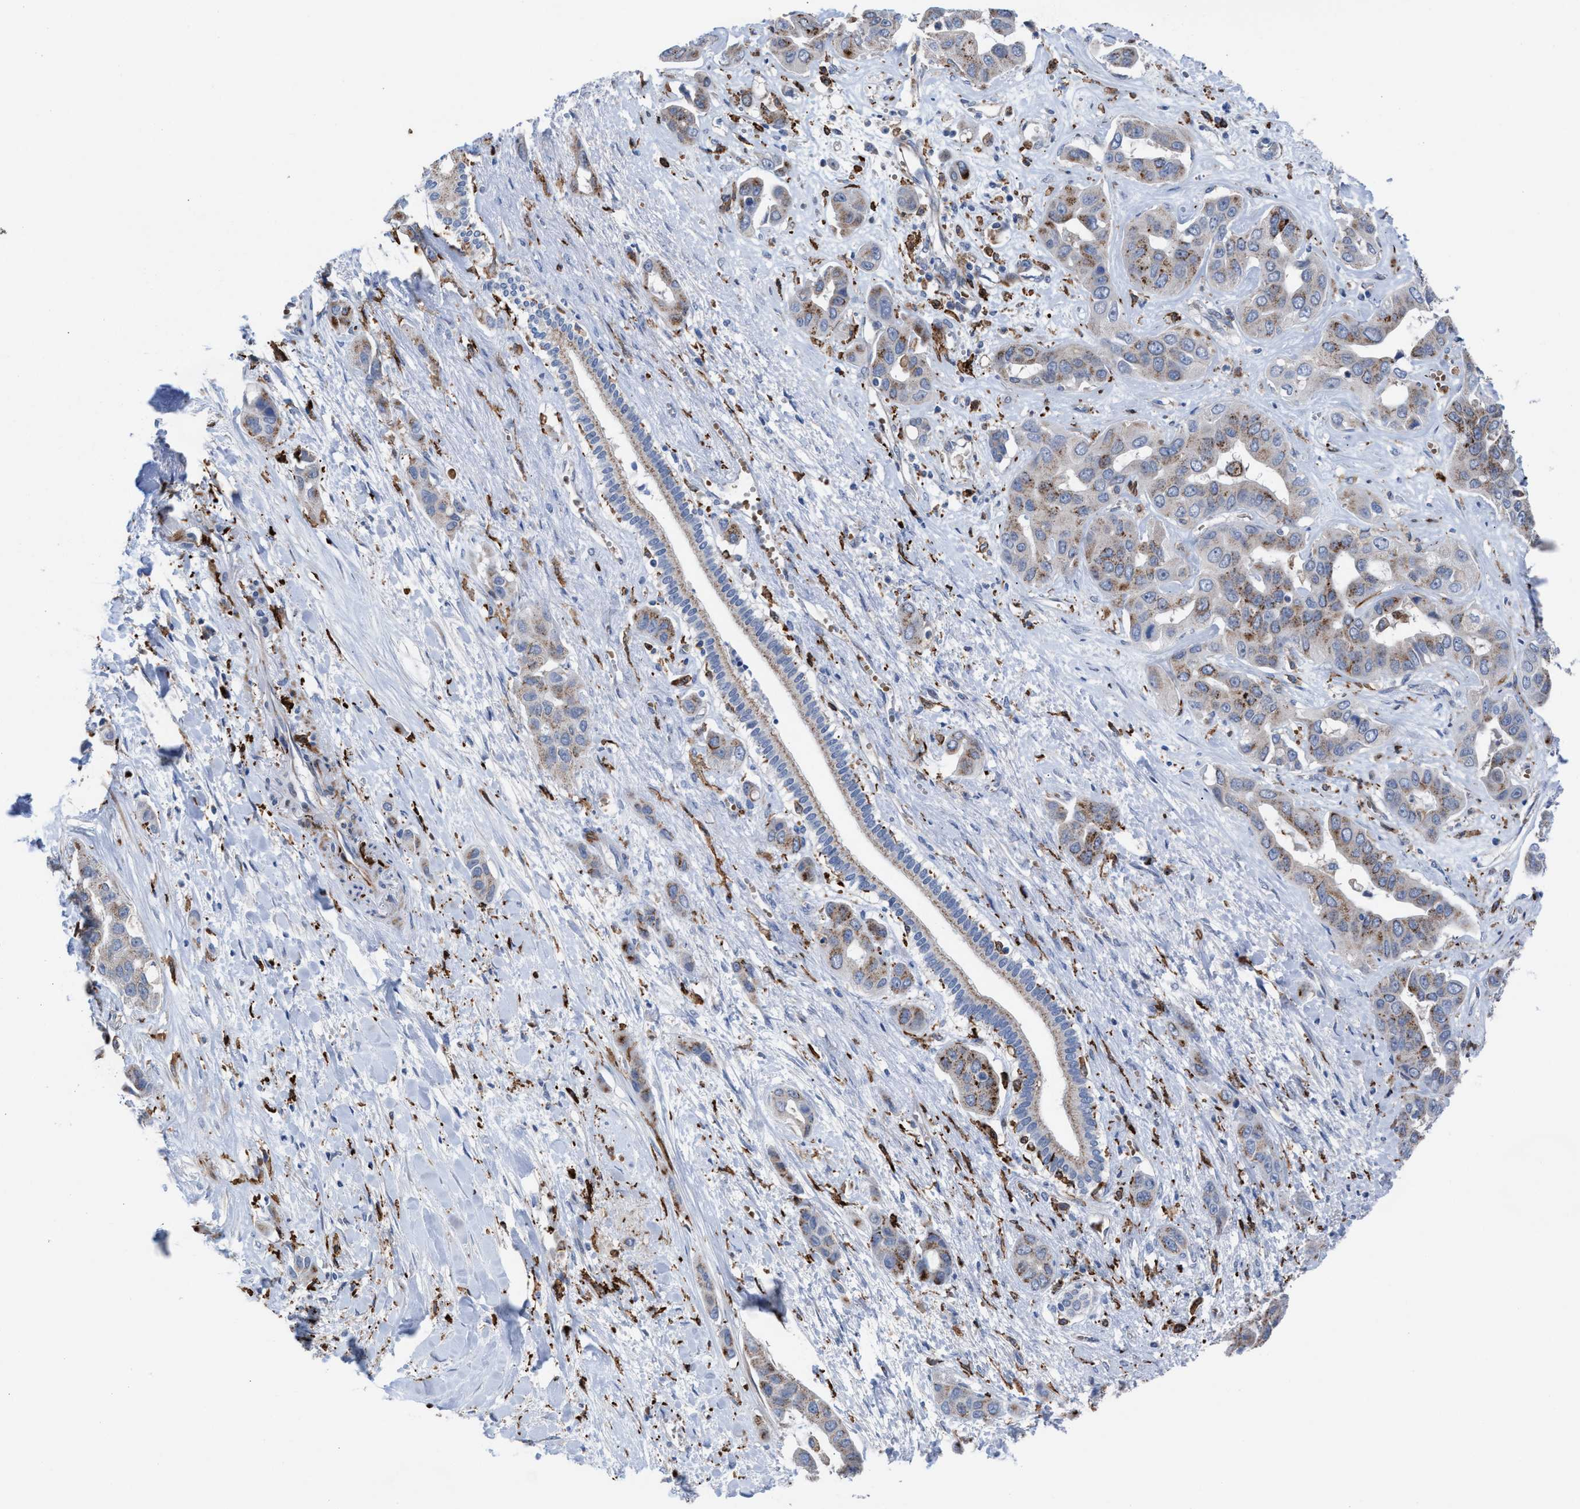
{"staining": {"intensity": "weak", "quantity": "<25%", "location": "cytoplasmic/membranous"}, "tissue": "liver cancer", "cell_type": "Tumor cells", "image_type": "cancer", "snomed": [{"axis": "morphology", "description": "Cholangiocarcinoma"}, {"axis": "topography", "description": "Liver"}], "caption": "There is no significant expression in tumor cells of liver cholangiocarcinoma. The staining is performed using DAB brown chromogen with nuclei counter-stained in using hematoxylin.", "gene": "SLC47A1", "patient": {"sex": "female", "age": 52}}